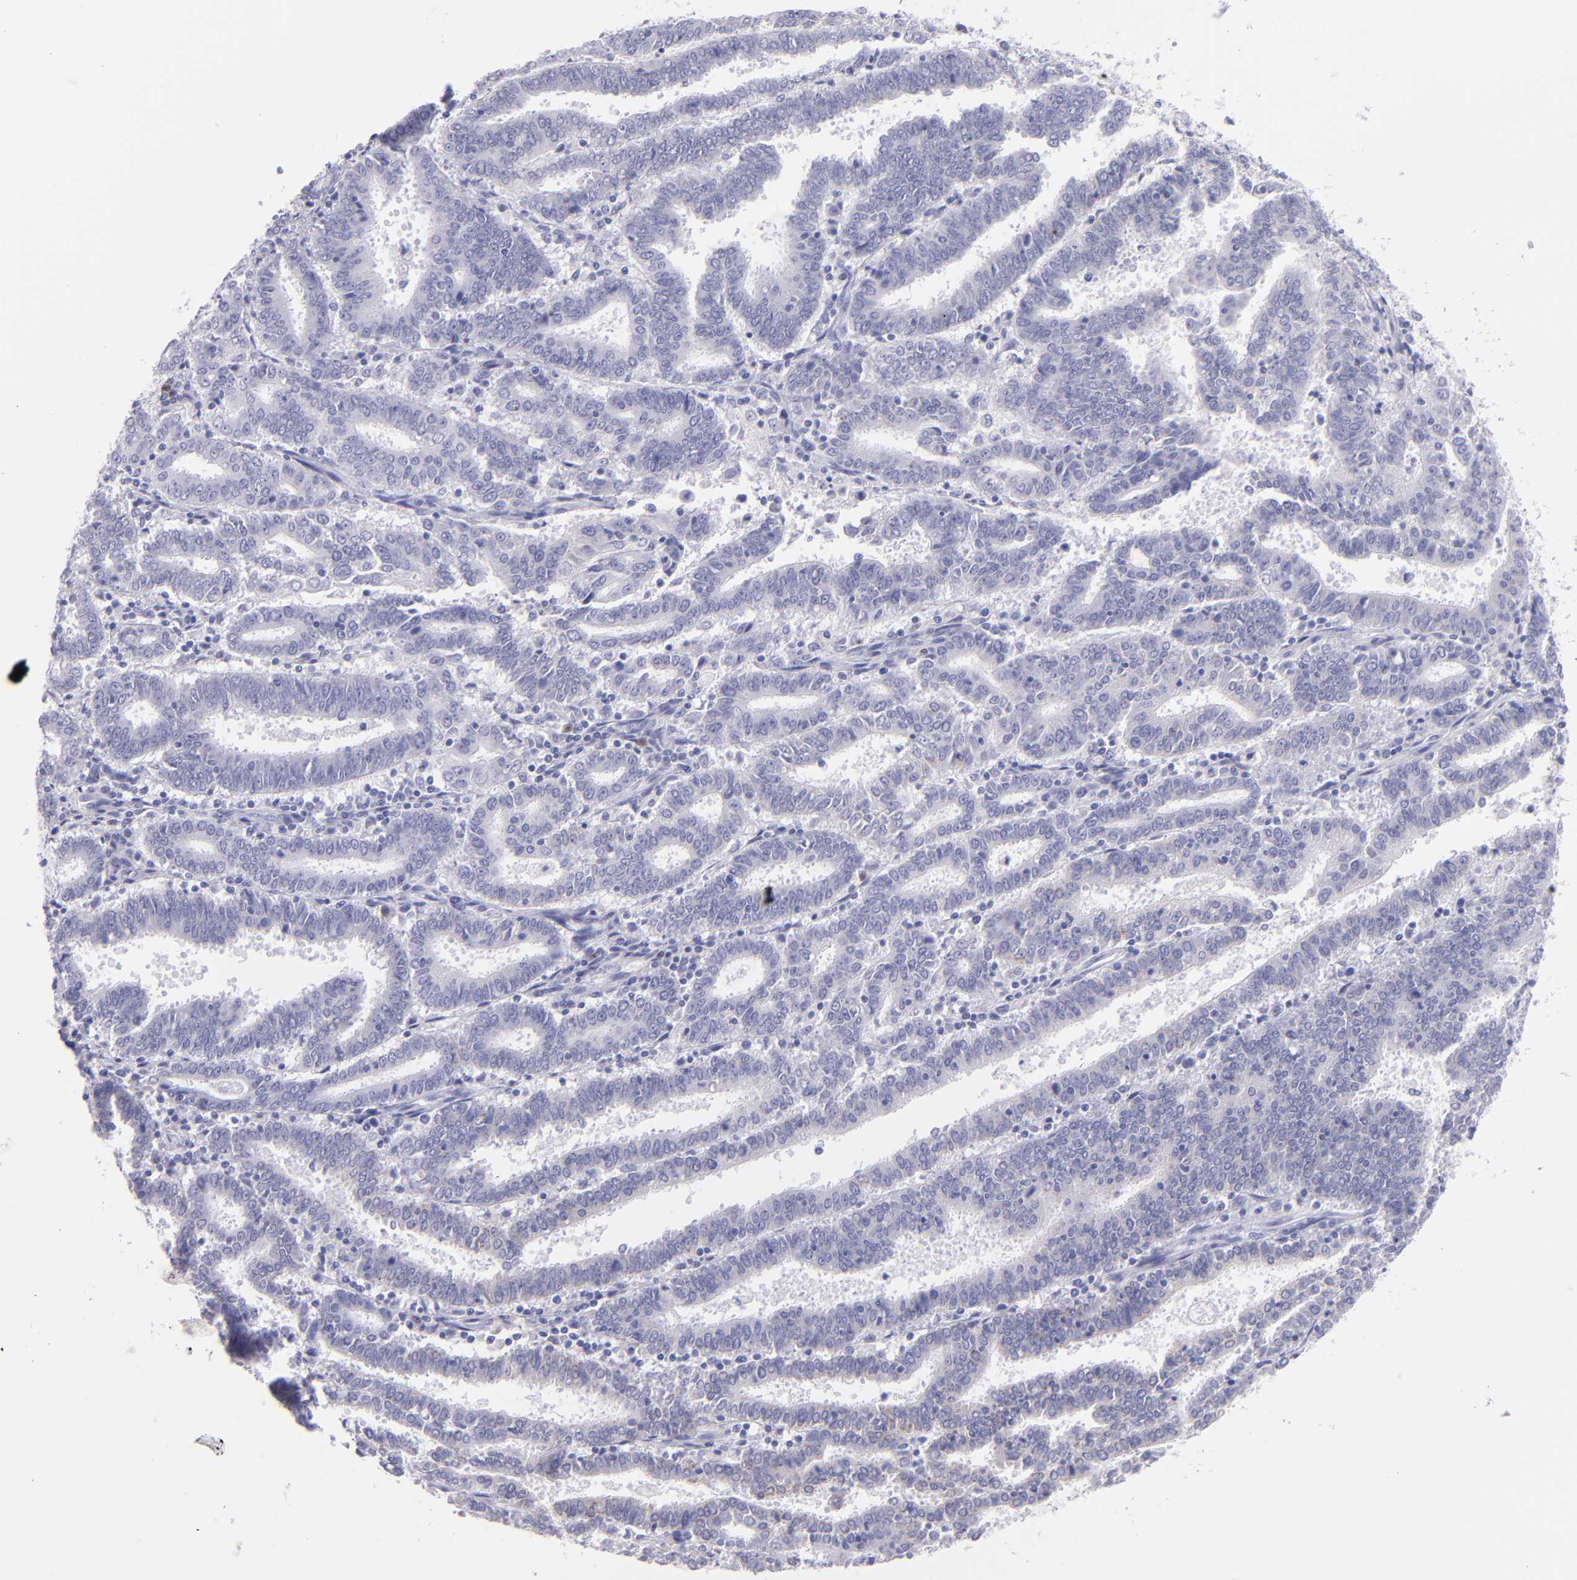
{"staining": {"intensity": "negative", "quantity": "none", "location": "none"}, "tissue": "endometrial cancer", "cell_type": "Tumor cells", "image_type": "cancer", "snomed": [{"axis": "morphology", "description": "Adenocarcinoma, NOS"}, {"axis": "topography", "description": "Uterus"}], "caption": "Immunohistochemical staining of endometrial cancer displays no significant expression in tumor cells.", "gene": "IRF4", "patient": {"sex": "female", "age": 83}}